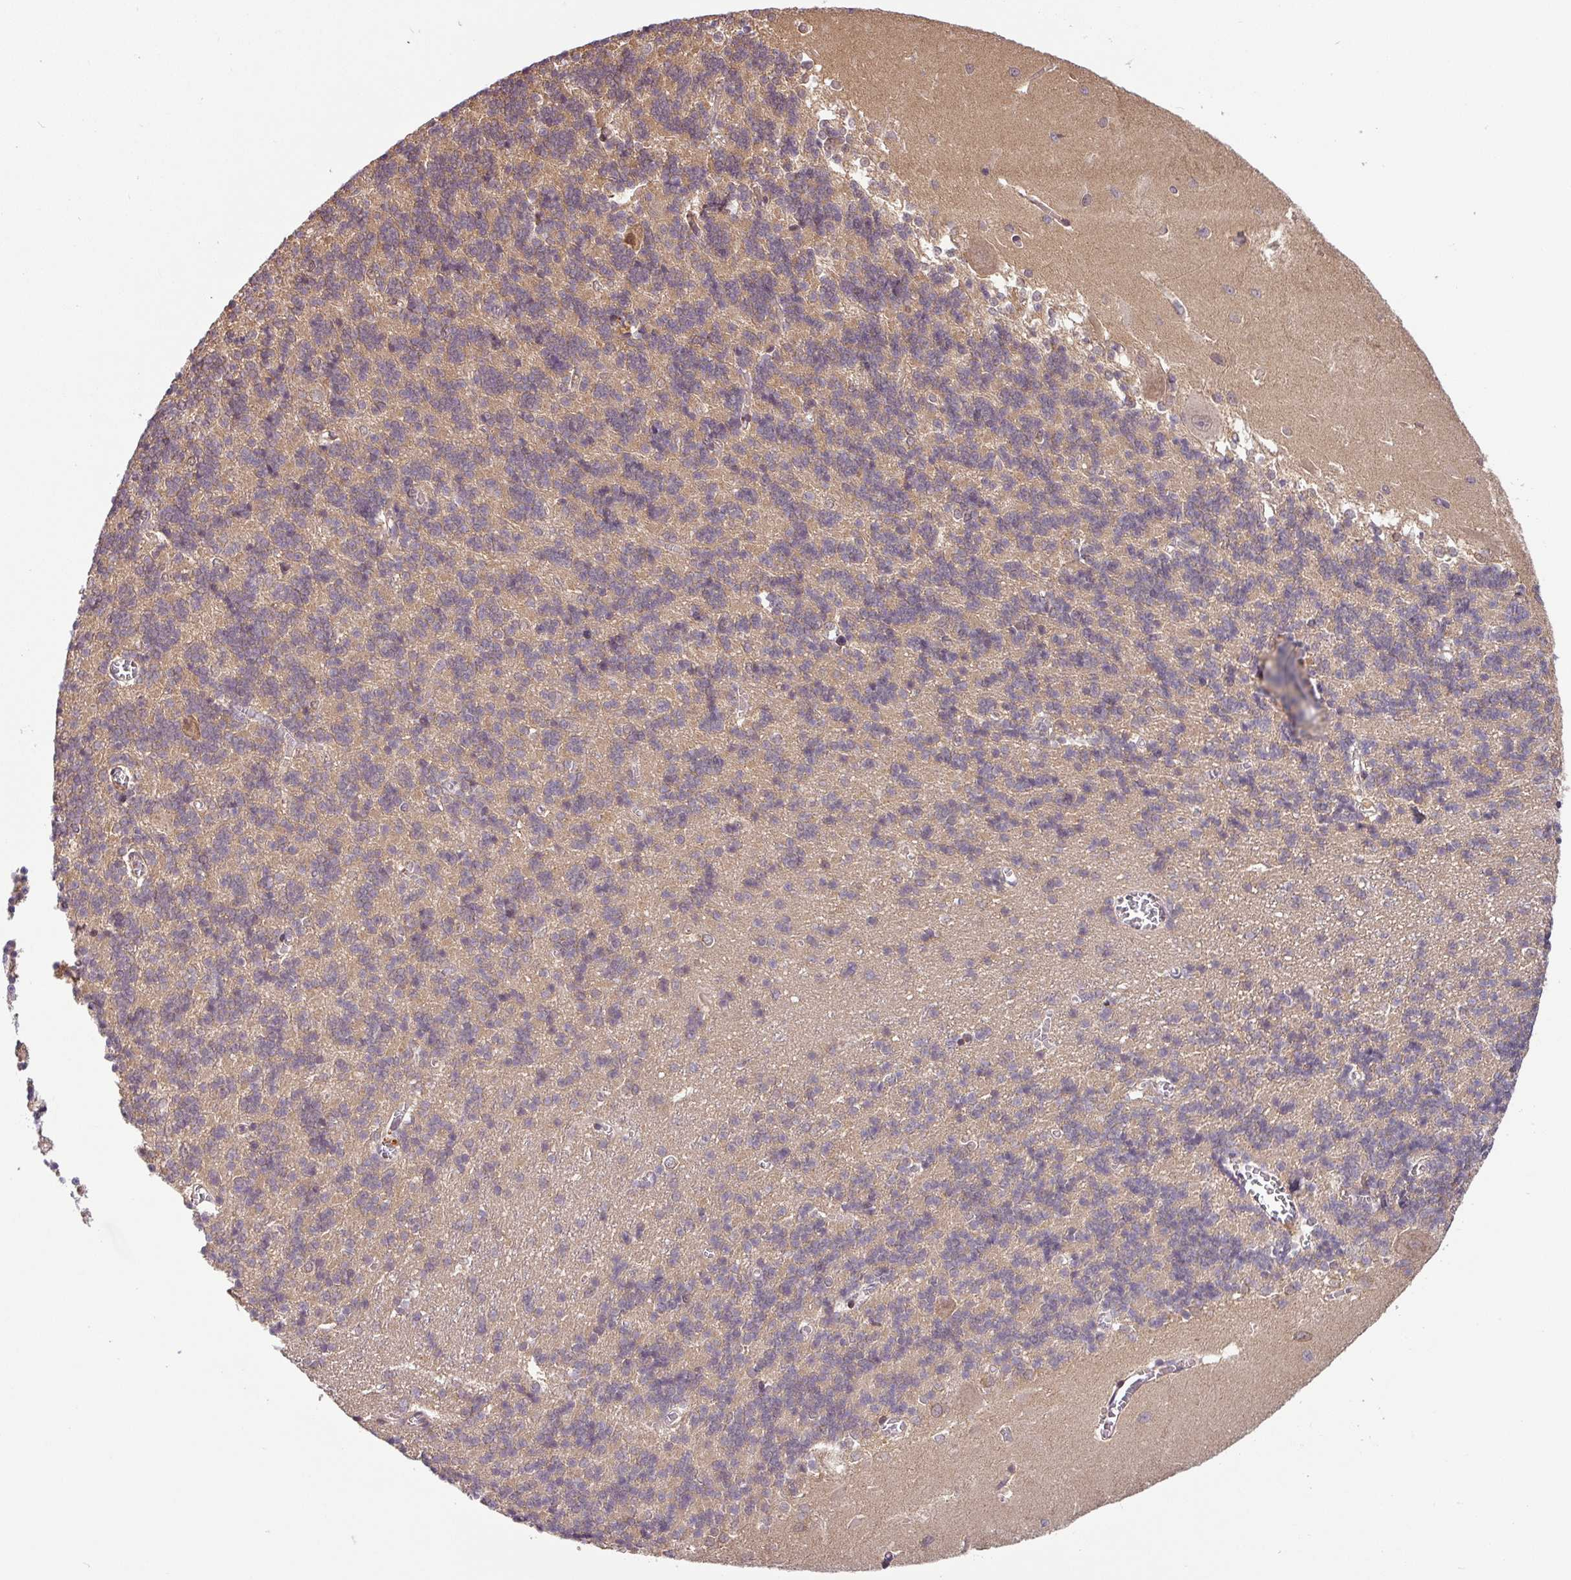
{"staining": {"intensity": "moderate", "quantity": "25%-75%", "location": "cytoplasmic/membranous"}, "tissue": "cerebellum", "cell_type": "Cells in granular layer", "image_type": "normal", "snomed": [{"axis": "morphology", "description": "Normal tissue, NOS"}, {"axis": "topography", "description": "Cerebellum"}], "caption": "IHC staining of normal cerebellum, which exhibits medium levels of moderate cytoplasmic/membranous staining in about 25%-75% of cells in granular layer indicating moderate cytoplasmic/membranous protein staining. The staining was performed using DAB (brown) for protein detection and nuclei were counterstained in hematoxylin (blue).", "gene": "SHB", "patient": {"sex": "male", "age": 37}}